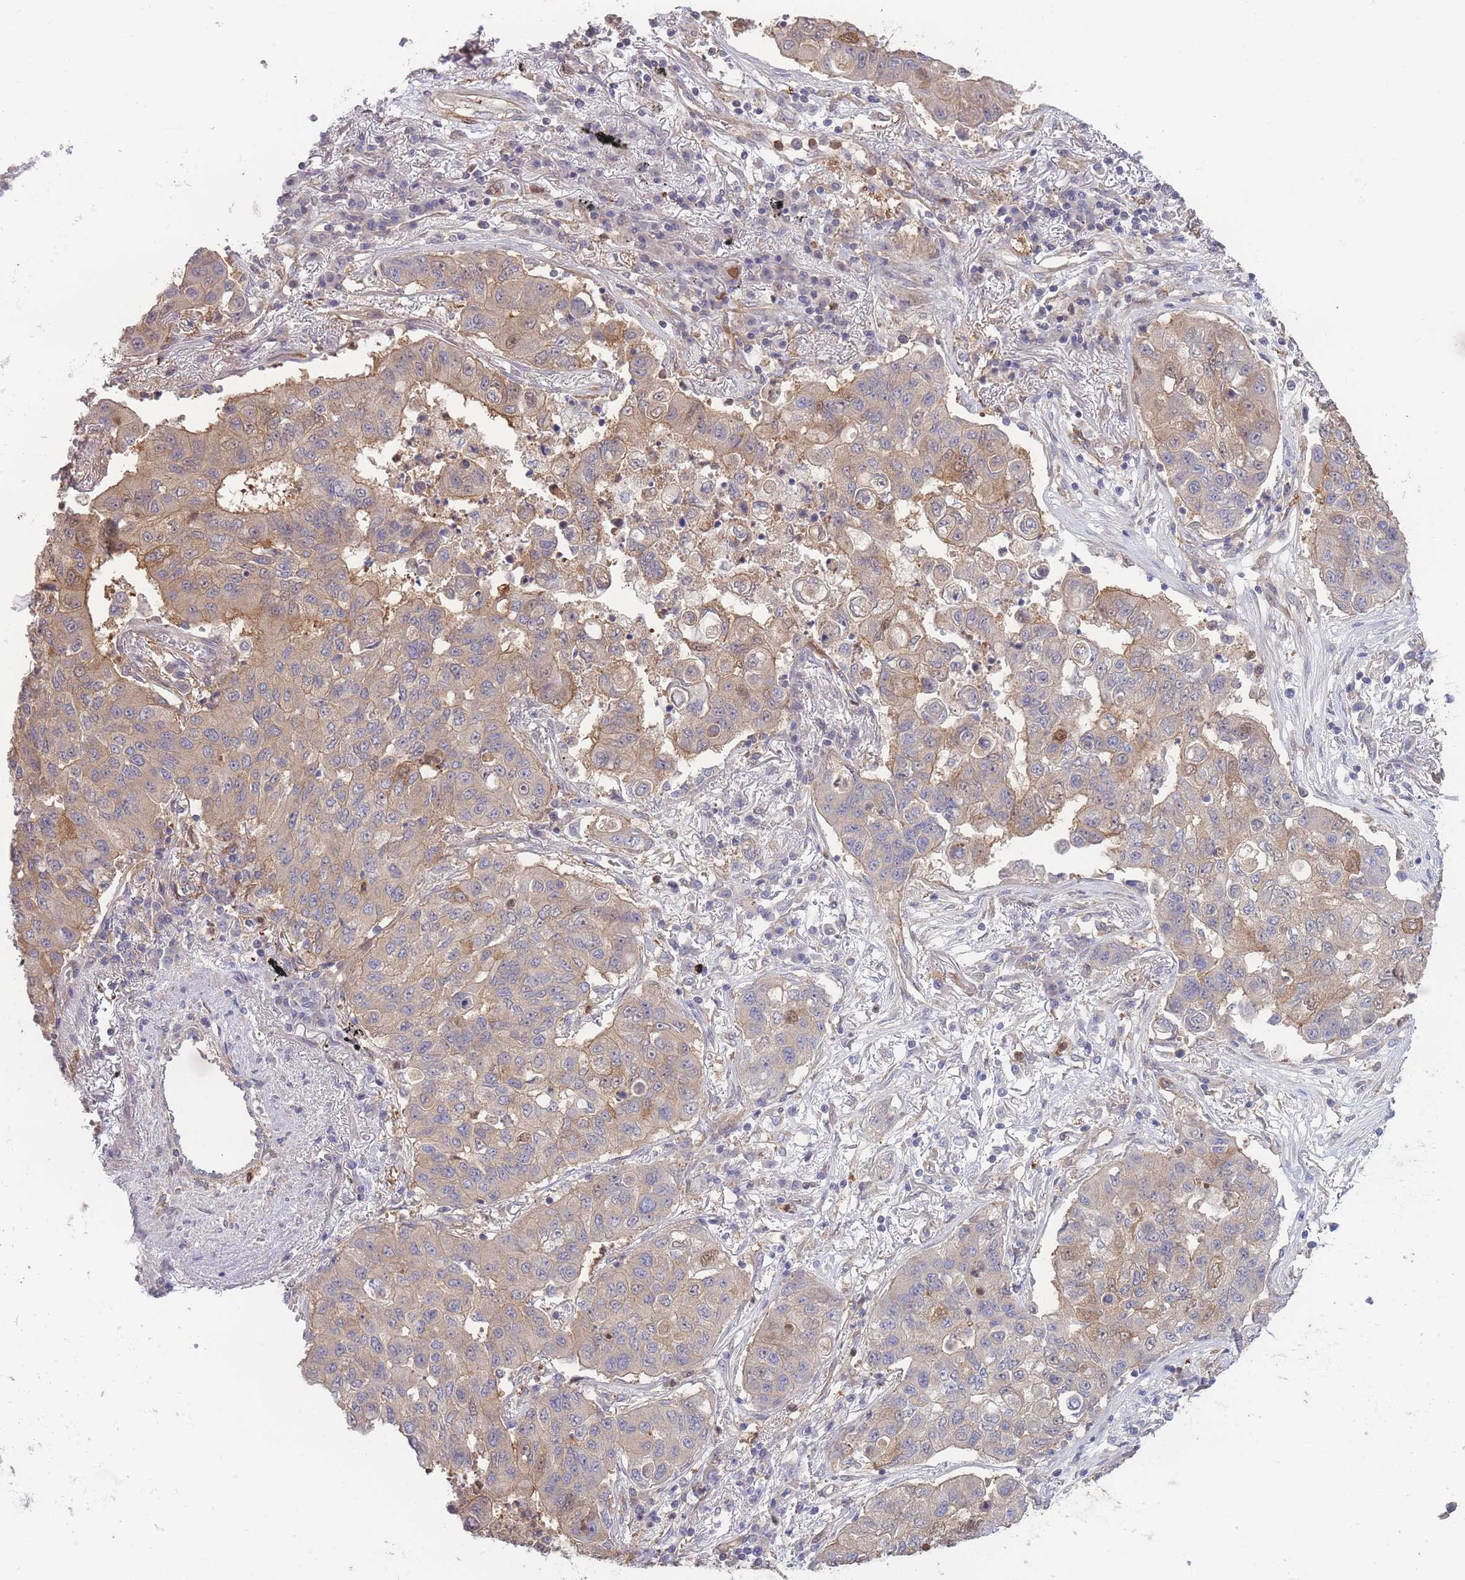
{"staining": {"intensity": "moderate", "quantity": "<25%", "location": "cytoplasmic/membranous"}, "tissue": "lung cancer", "cell_type": "Tumor cells", "image_type": "cancer", "snomed": [{"axis": "morphology", "description": "Squamous cell carcinoma, NOS"}, {"axis": "topography", "description": "Lung"}], "caption": "A brown stain labels moderate cytoplasmic/membranous positivity of a protein in human lung cancer tumor cells.", "gene": "STEAP3", "patient": {"sex": "male", "age": 74}}